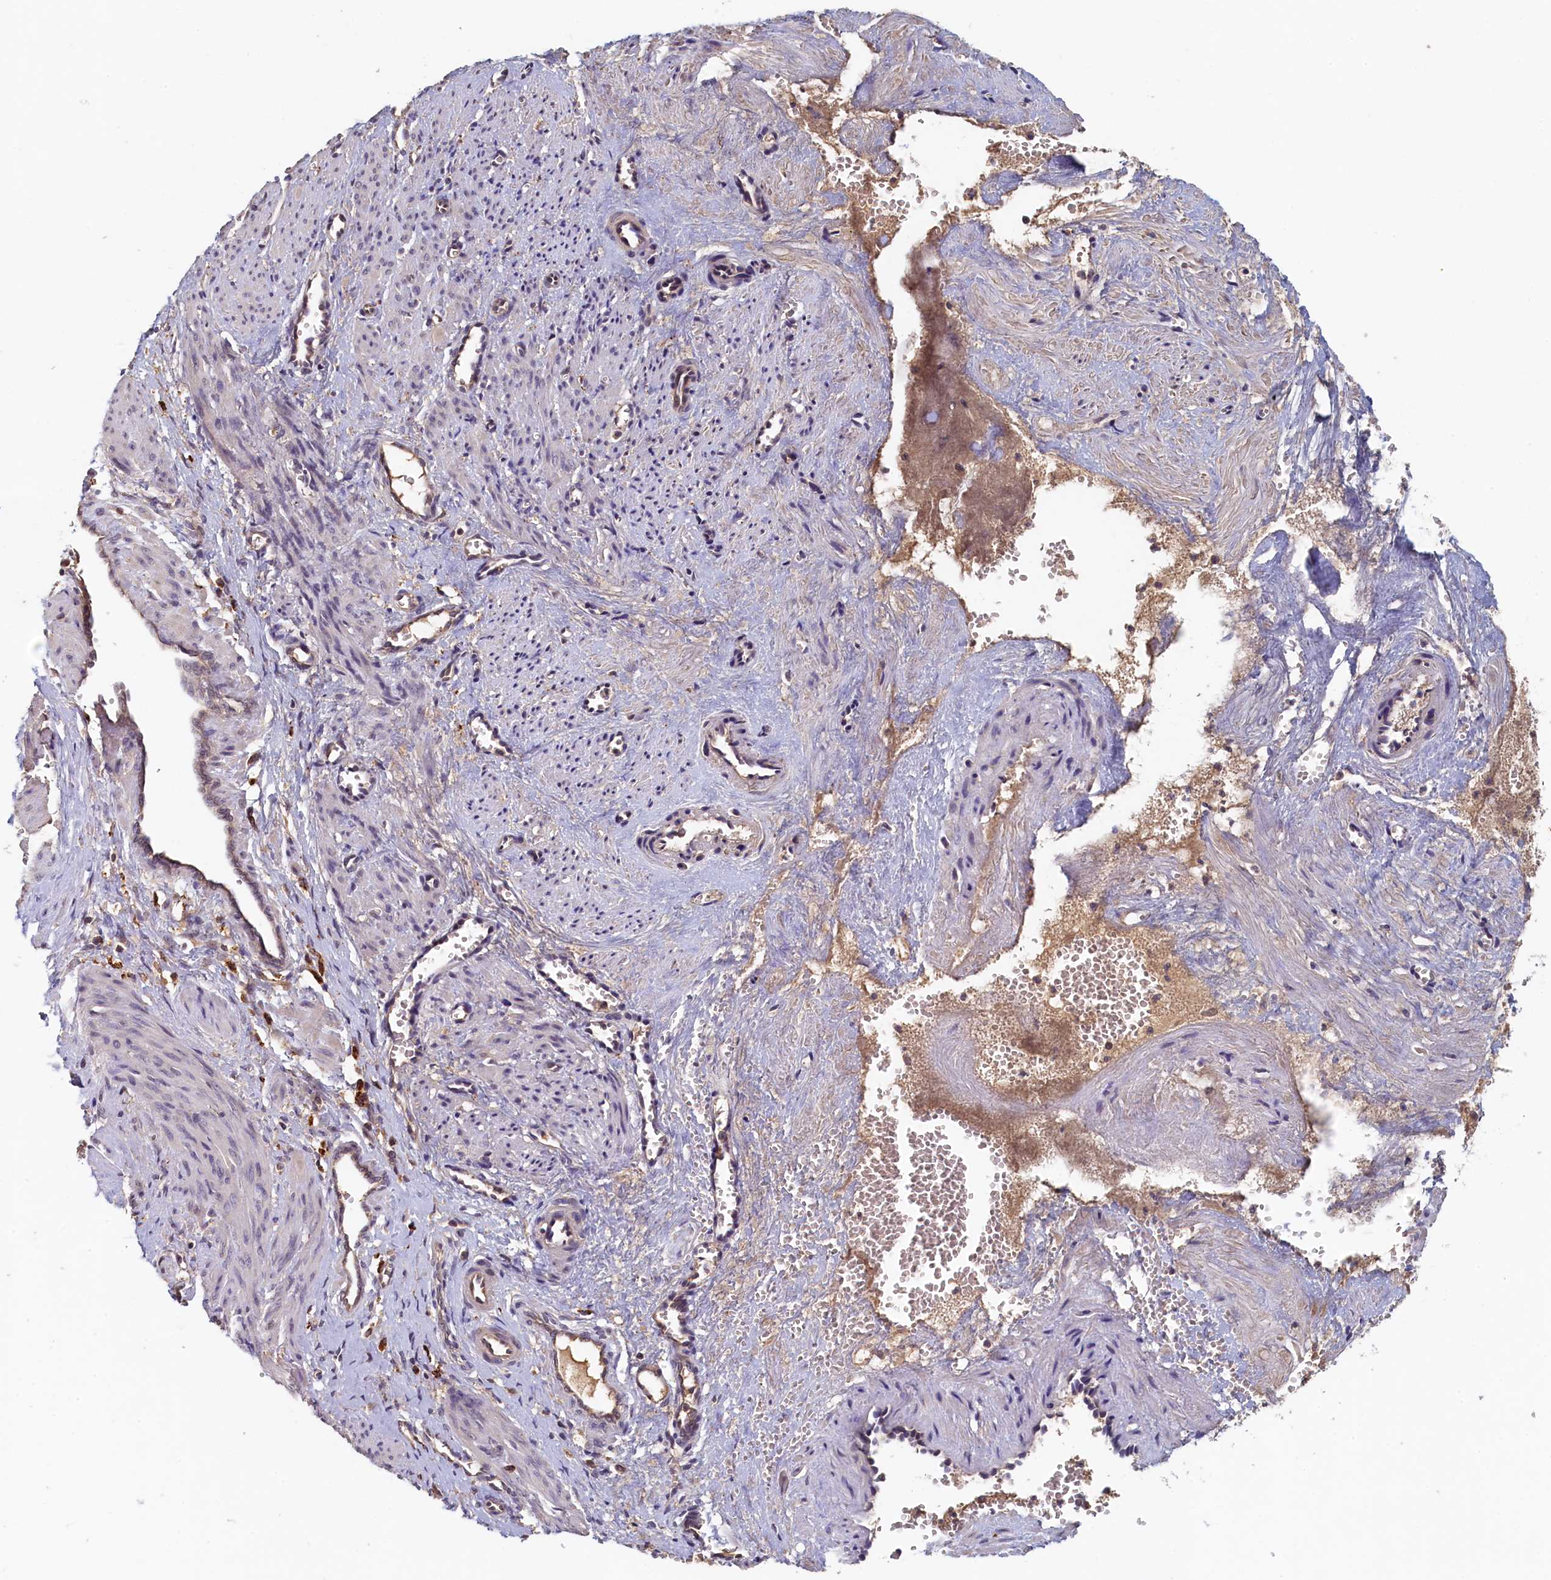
{"staining": {"intensity": "negative", "quantity": "none", "location": "none"}, "tissue": "smooth muscle", "cell_type": "Smooth muscle cells", "image_type": "normal", "snomed": [{"axis": "morphology", "description": "Normal tissue, NOS"}, {"axis": "topography", "description": "Endometrium"}], "caption": "The image reveals no staining of smooth muscle cells in normal smooth muscle.", "gene": "NUBP2", "patient": {"sex": "female", "age": 33}}